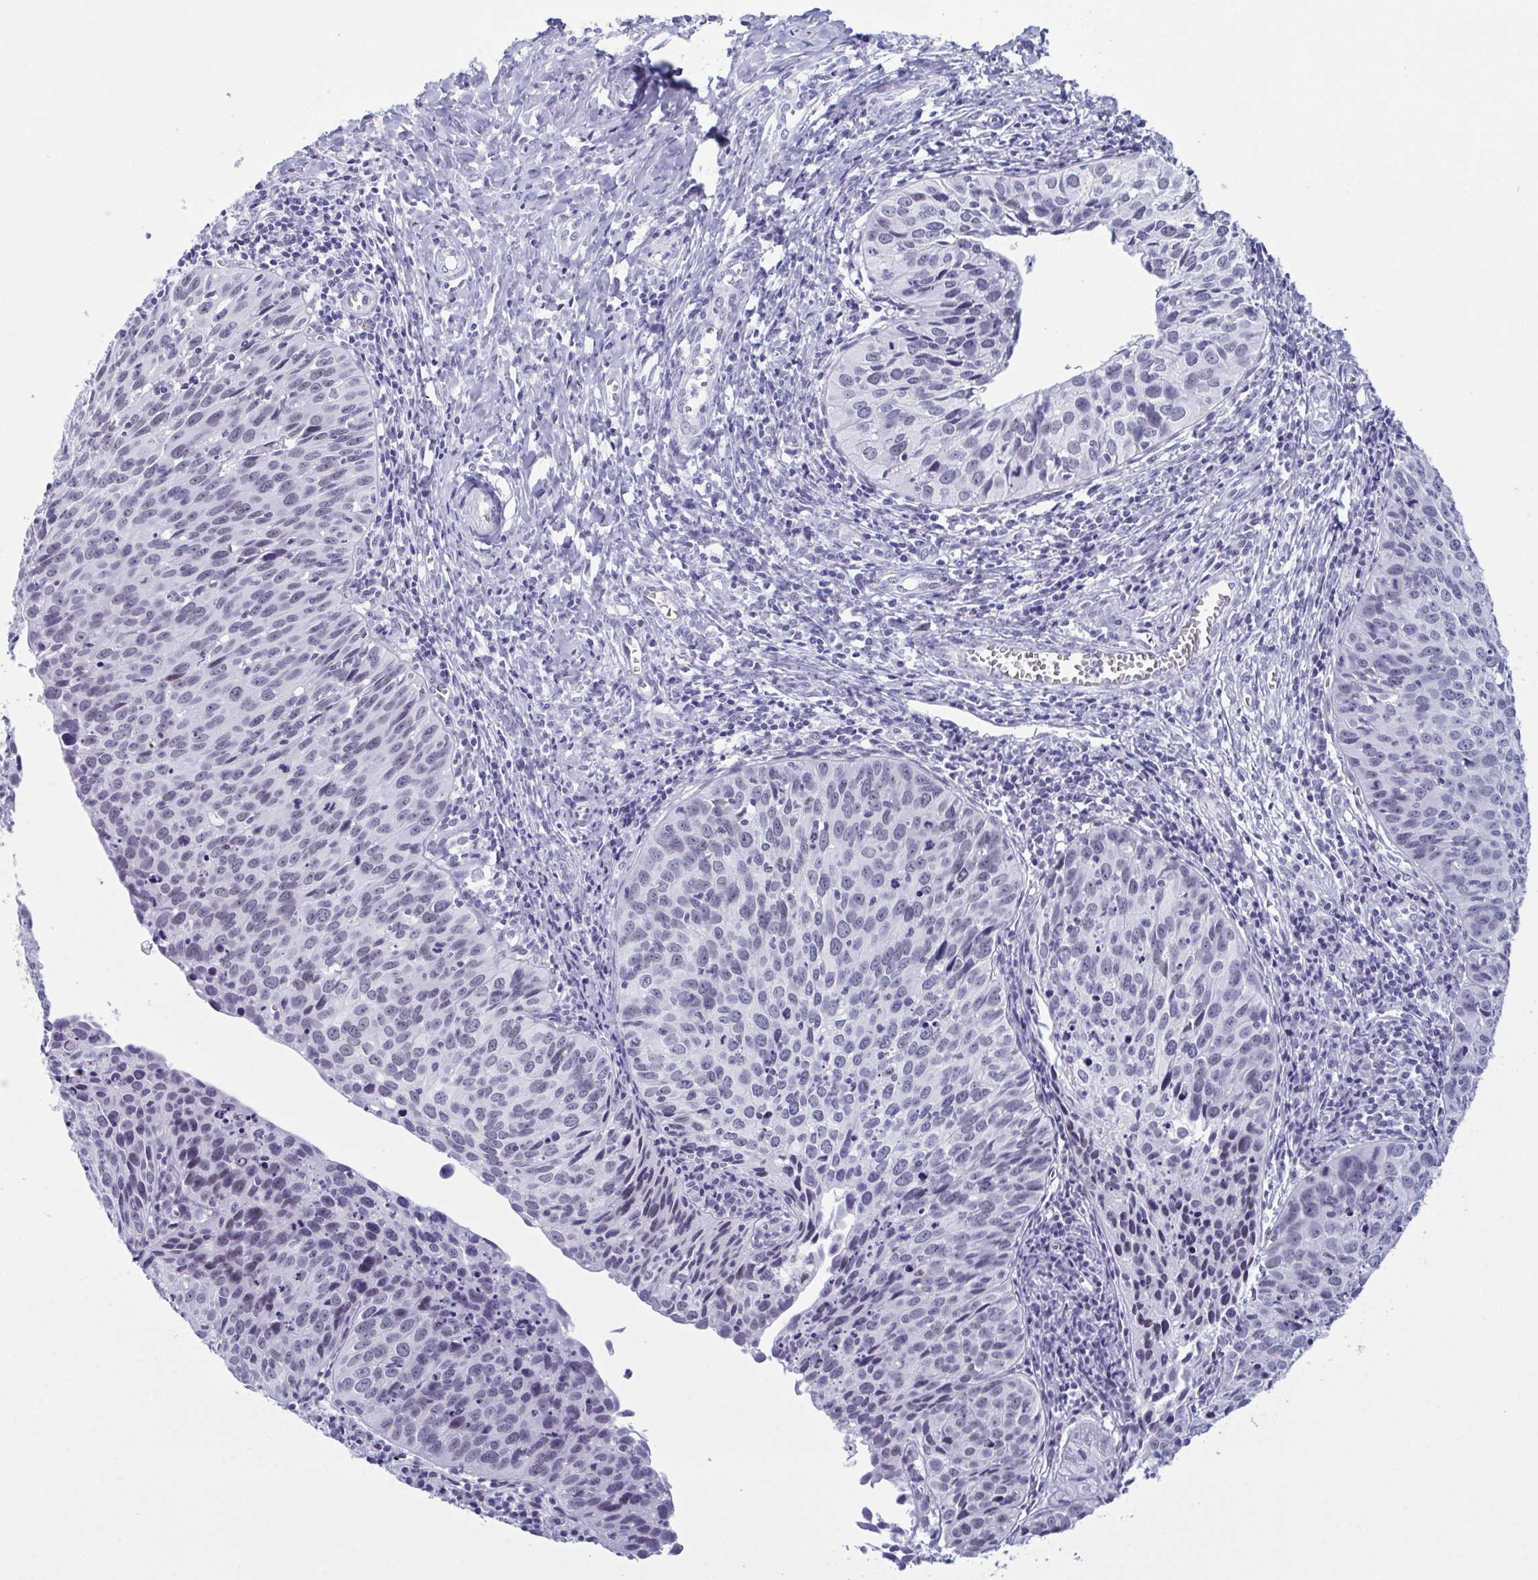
{"staining": {"intensity": "negative", "quantity": "none", "location": "none"}, "tissue": "cervical cancer", "cell_type": "Tumor cells", "image_type": "cancer", "snomed": [{"axis": "morphology", "description": "Squamous cell carcinoma, NOS"}, {"axis": "topography", "description": "Cervix"}], "caption": "Immunohistochemistry (IHC) photomicrograph of cervical cancer (squamous cell carcinoma) stained for a protein (brown), which demonstrates no expression in tumor cells. Brightfield microscopy of immunohistochemistry (IHC) stained with DAB (3,3'-diaminobenzidine) (brown) and hematoxylin (blue), captured at high magnification.", "gene": "SUGP2", "patient": {"sex": "female", "age": 31}}